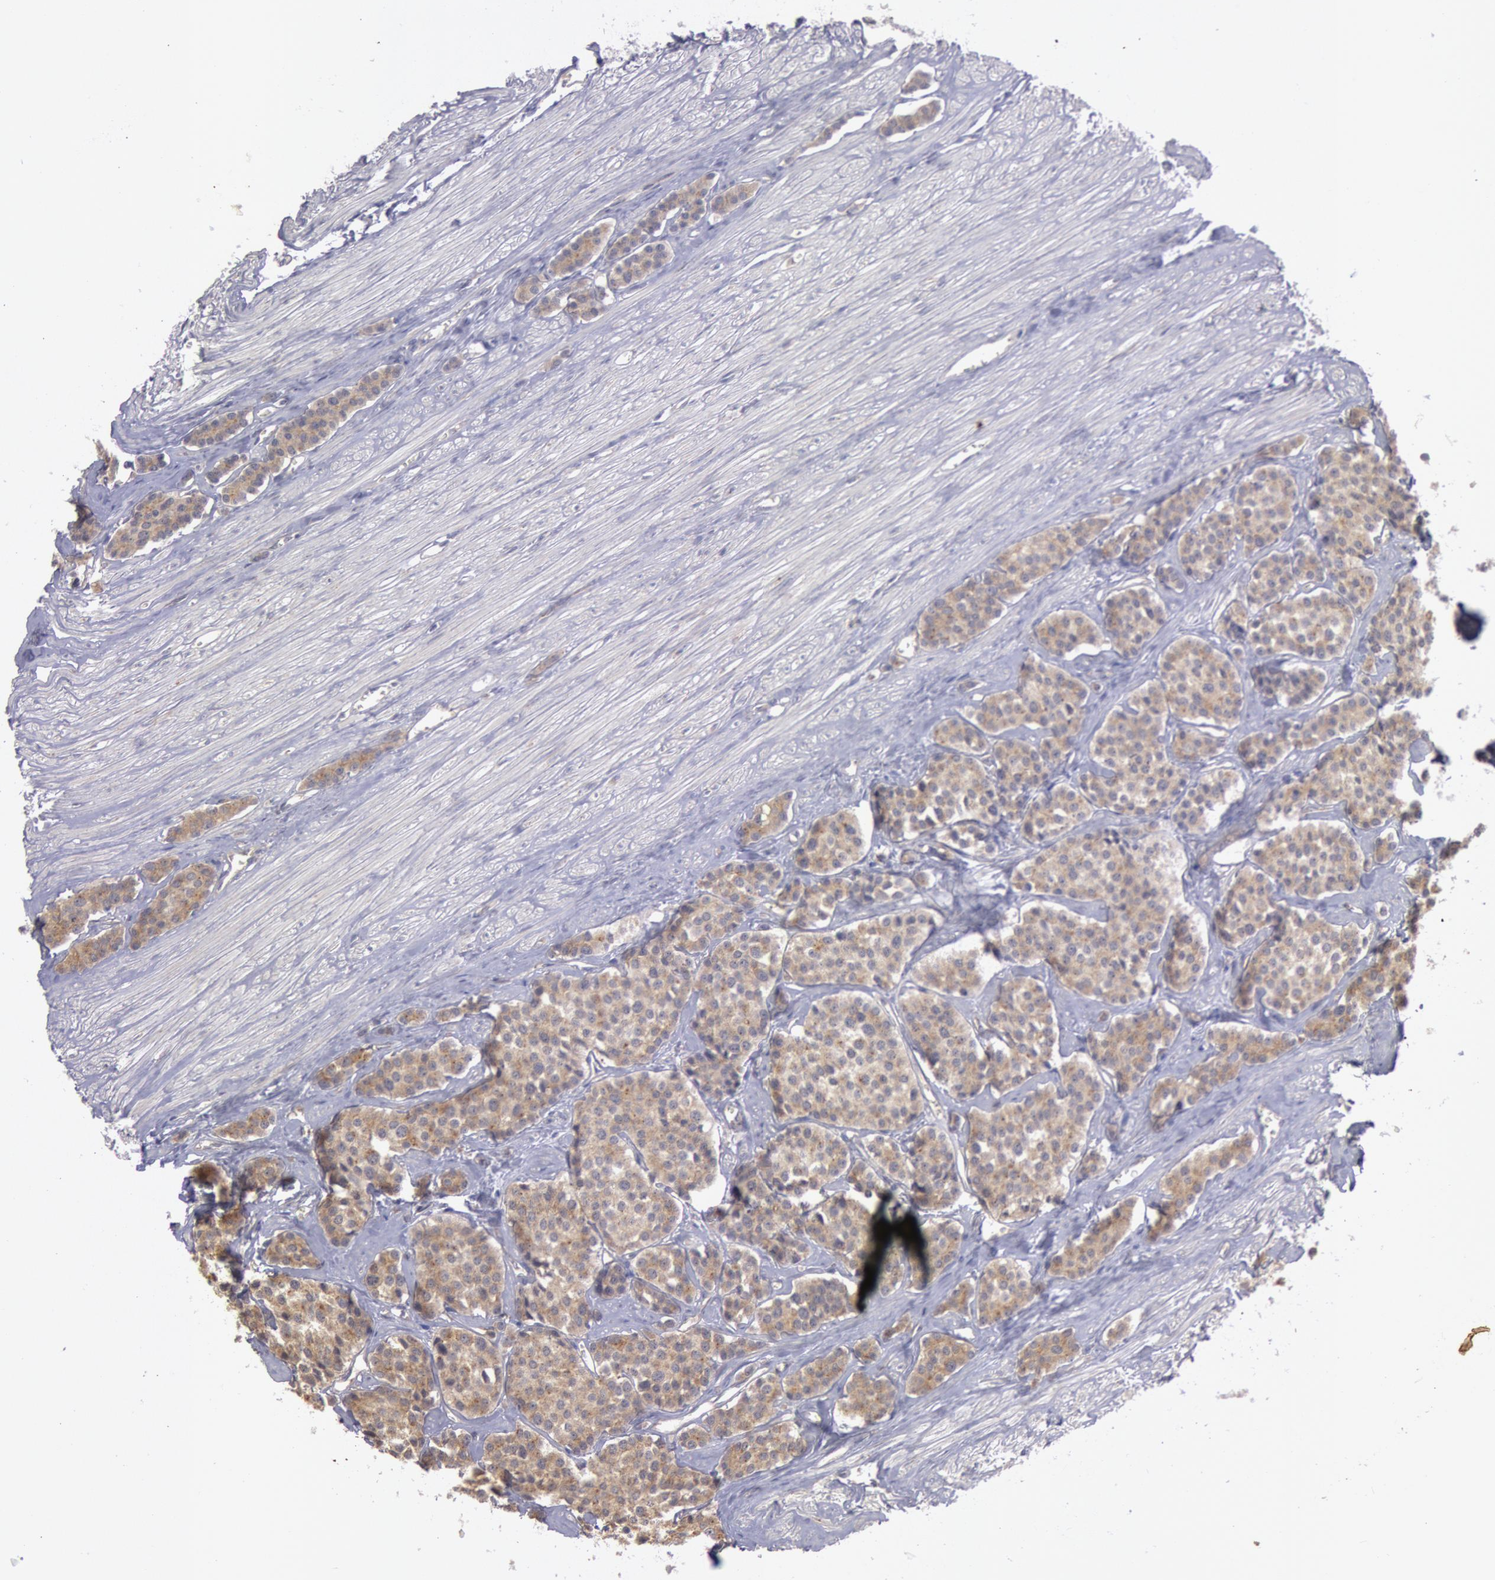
{"staining": {"intensity": "moderate", "quantity": ">75%", "location": "cytoplasmic/membranous"}, "tissue": "carcinoid", "cell_type": "Tumor cells", "image_type": "cancer", "snomed": [{"axis": "morphology", "description": "Carcinoid, malignant, NOS"}, {"axis": "topography", "description": "Small intestine"}], "caption": "Protein staining of carcinoid tissue displays moderate cytoplasmic/membranous positivity in about >75% of tumor cells.", "gene": "PLA2G6", "patient": {"sex": "male", "age": 60}}